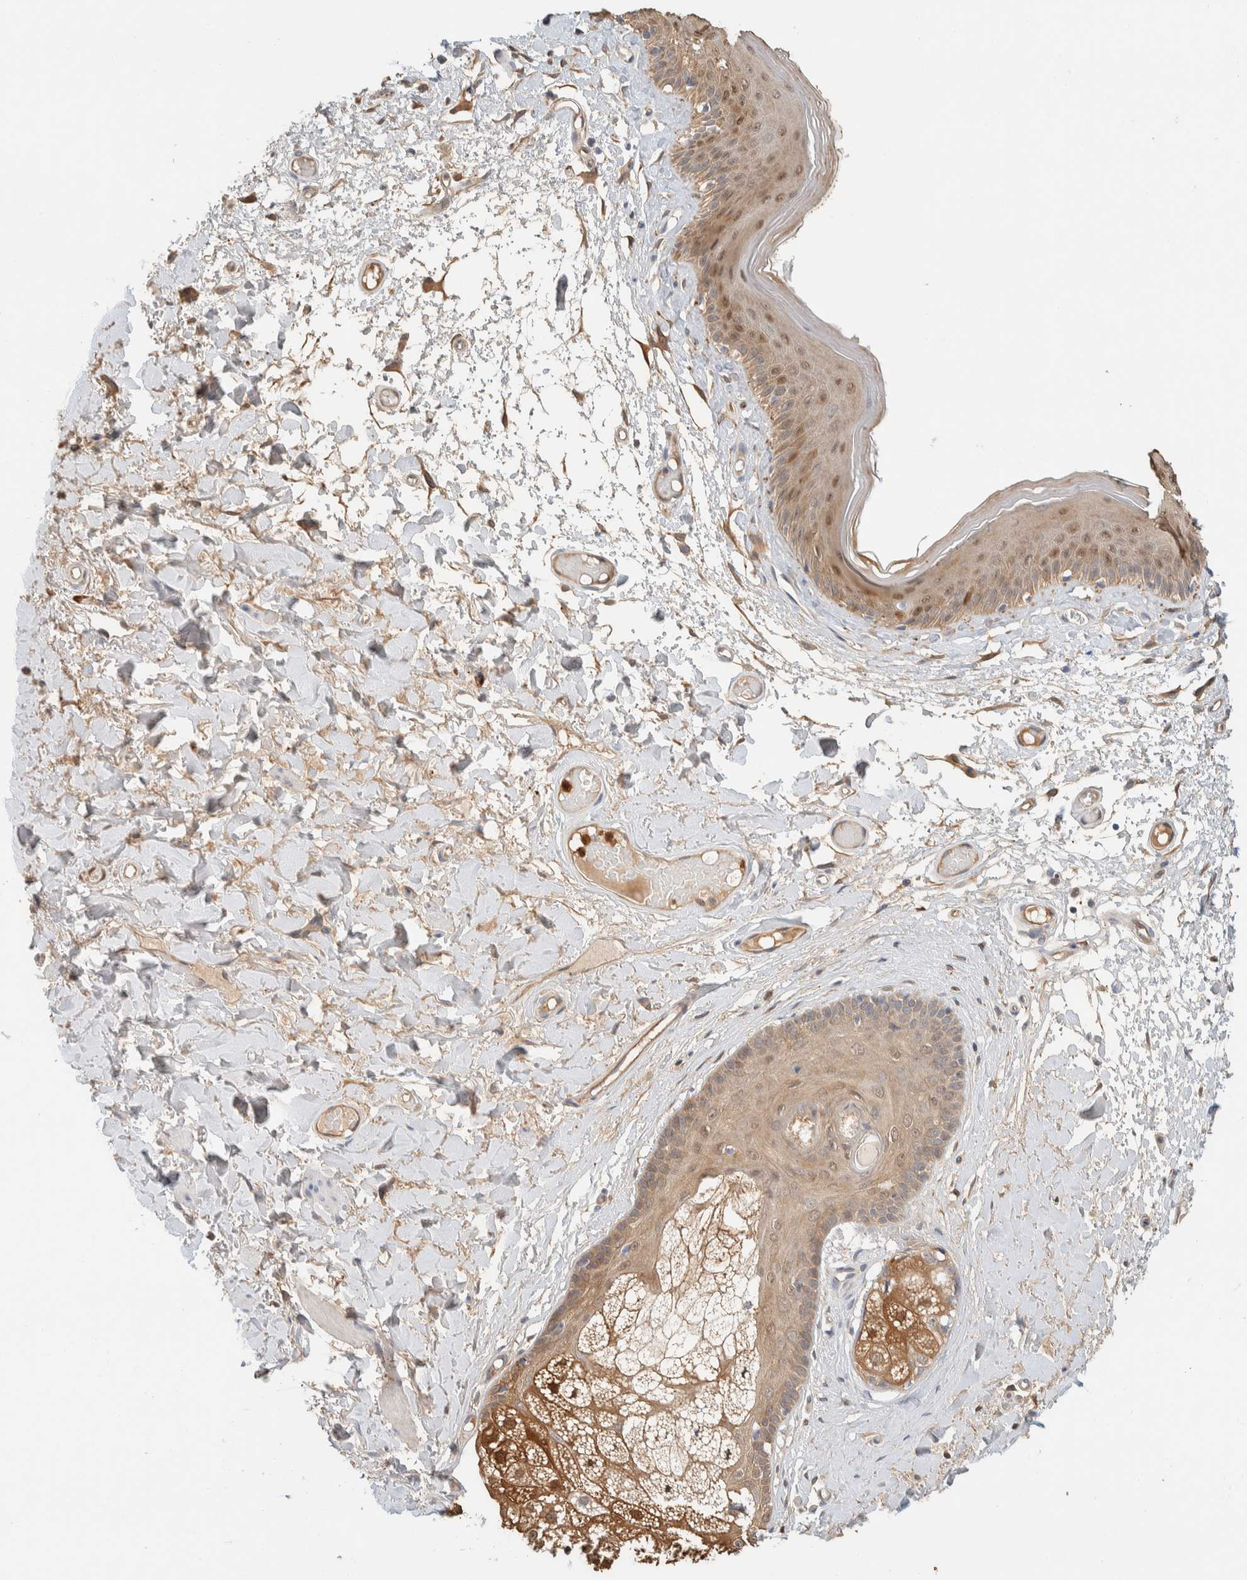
{"staining": {"intensity": "moderate", "quantity": "25%-75%", "location": "cytoplasmic/membranous,nuclear"}, "tissue": "skin", "cell_type": "Epidermal cells", "image_type": "normal", "snomed": [{"axis": "morphology", "description": "Normal tissue, NOS"}, {"axis": "topography", "description": "Vulva"}], "caption": "A brown stain shows moderate cytoplasmic/membranous,nuclear staining of a protein in epidermal cells of benign skin. The protein of interest is stained brown, and the nuclei are stained in blue (DAB IHC with brightfield microscopy, high magnification).", "gene": "SETD4", "patient": {"sex": "female", "age": 73}}